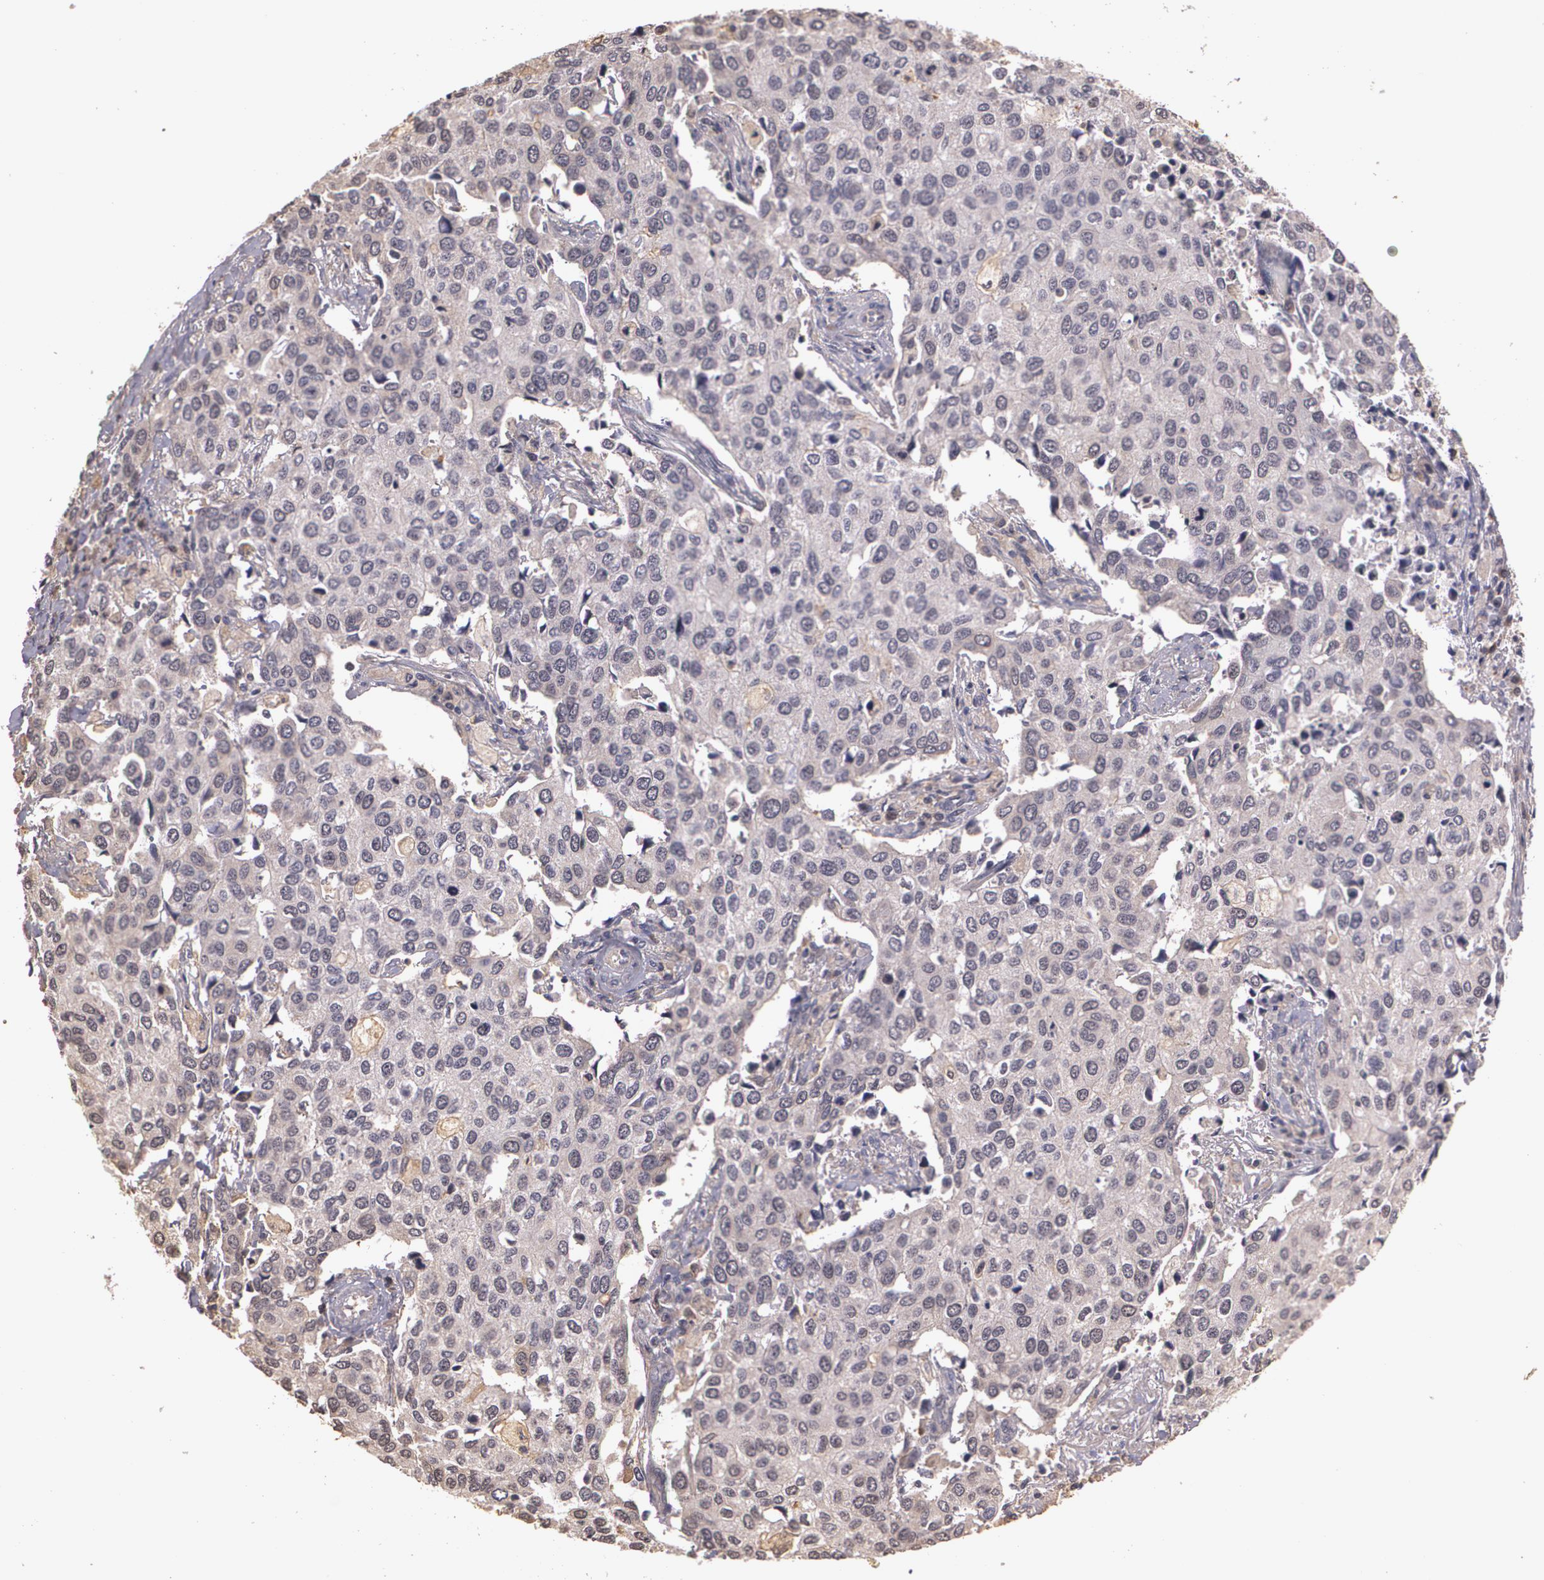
{"staining": {"intensity": "weak", "quantity": "<25%", "location": "cytoplasmic/membranous,nuclear"}, "tissue": "cervical cancer", "cell_type": "Tumor cells", "image_type": "cancer", "snomed": [{"axis": "morphology", "description": "Squamous cell carcinoma, NOS"}, {"axis": "topography", "description": "Cervix"}], "caption": "High power microscopy micrograph of an immunohistochemistry histopathology image of cervical squamous cell carcinoma, revealing no significant positivity in tumor cells.", "gene": "BRCA1", "patient": {"sex": "female", "age": 54}}